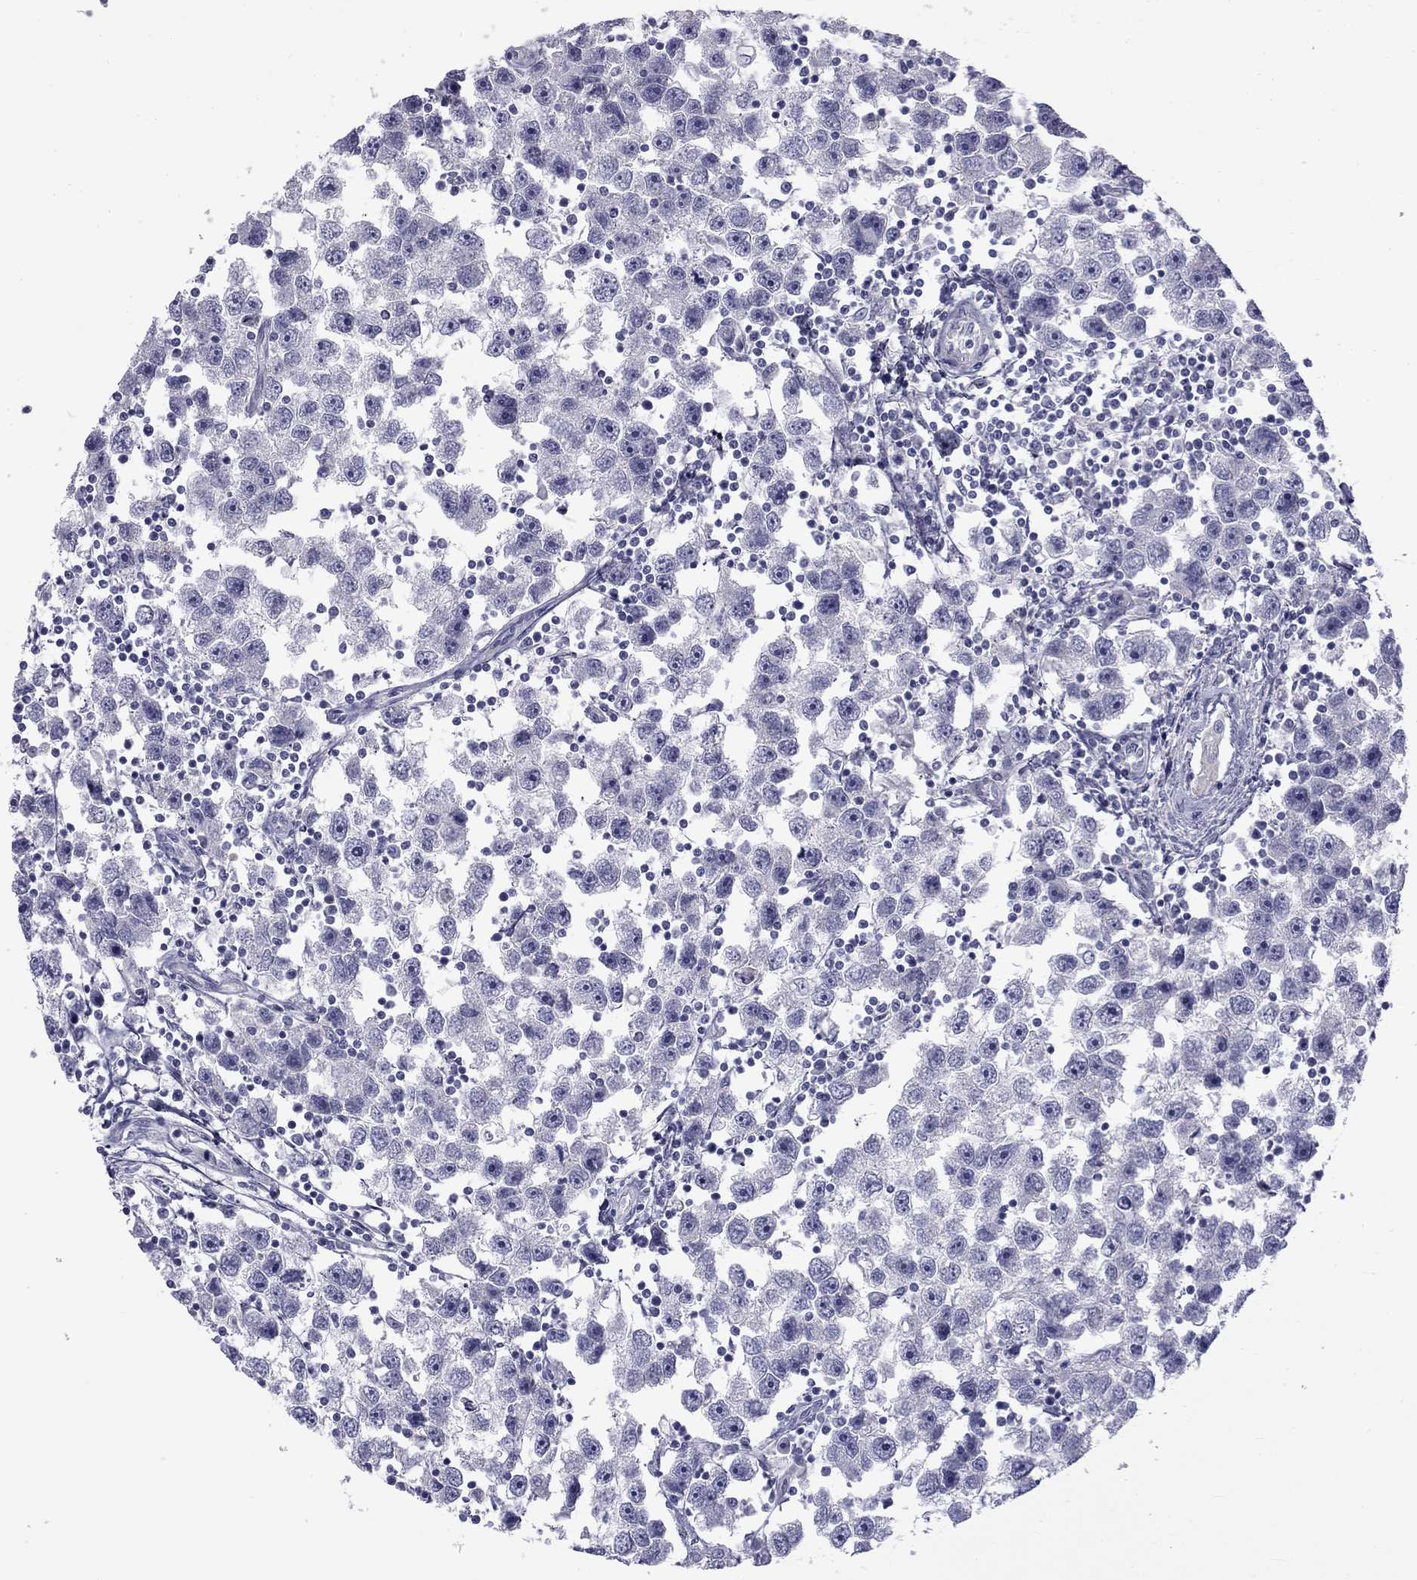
{"staining": {"intensity": "negative", "quantity": "none", "location": "none"}, "tissue": "testis cancer", "cell_type": "Tumor cells", "image_type": "cancer", "snomed": [{"axis": "morphology", "description": "Seminoma, NOS"}, {"axis": "topography", "description": "Testis"}], "caption": "The immunohistochemistry photomicrograph has no significant expression in tumor cells of seminoma (testis) tissue. (DAB immunohistochemistry (IHC) with hematoxylin counter stain).", "gene": "CLPSL2", "patient": {"sex": "male", "age": 30}}